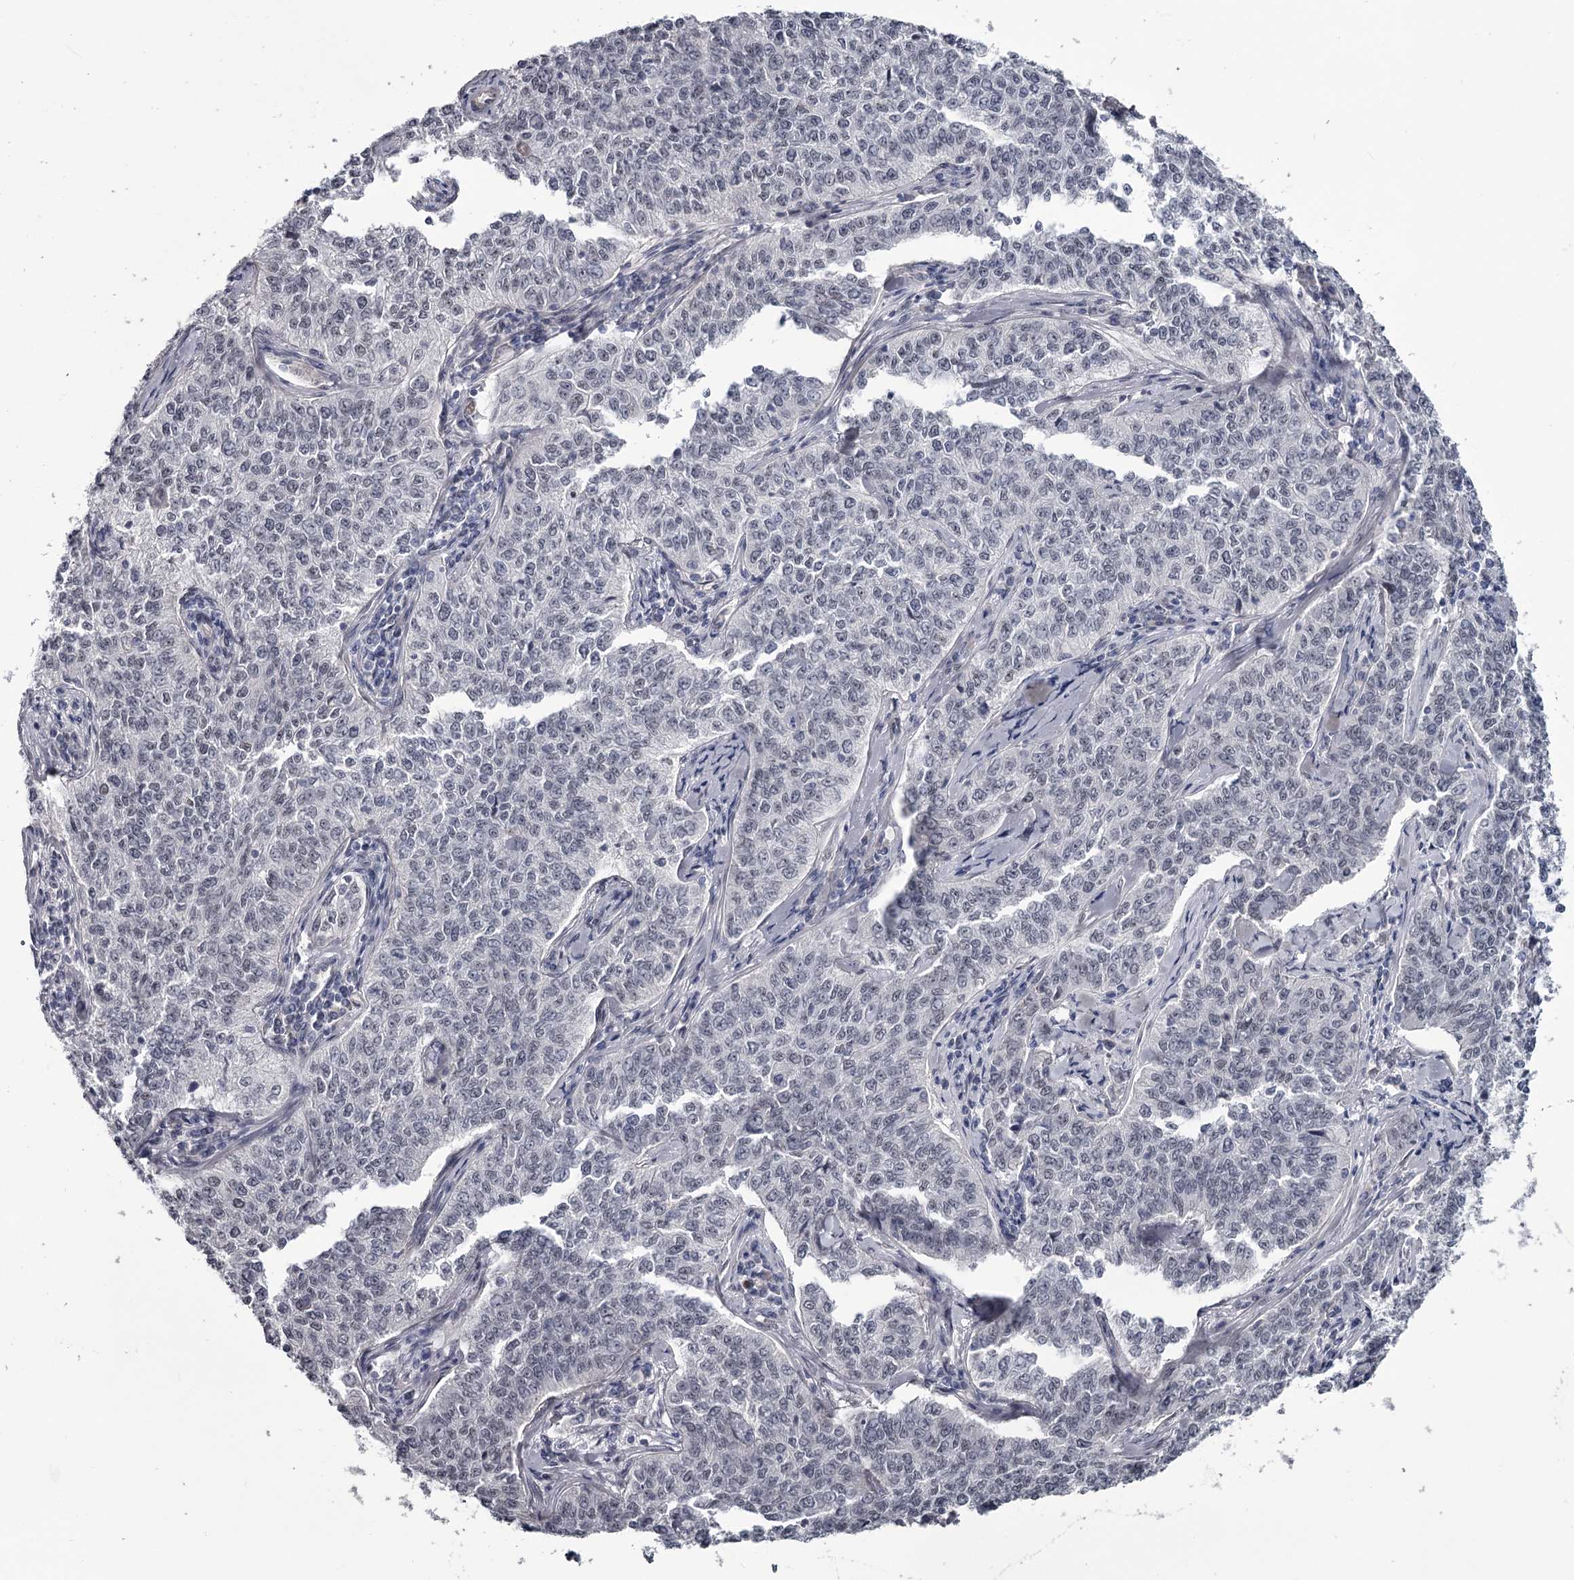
{"staining": {"intensity": "negative", "quantity": "none", "location": "none"}, "tissue": "cervical cancer", "cell_type": "Tumor cells", "image_type": "cancer", "snomed": [{"axis": "morphology", "description": "Squamous cell carcinoma, NOS"}, {"axis": "topography", "description": "Cervix"}], "caption": "This micrograph is of cervical squamous cell carcinoma stained with immunohistochemistry (IHC) to label a protein in brown with the nuclei are counter-stained blue. There is no staining in tumor cells.", "gene": "PRPF40B", "patient": {"sex": "female", "age": 35}}